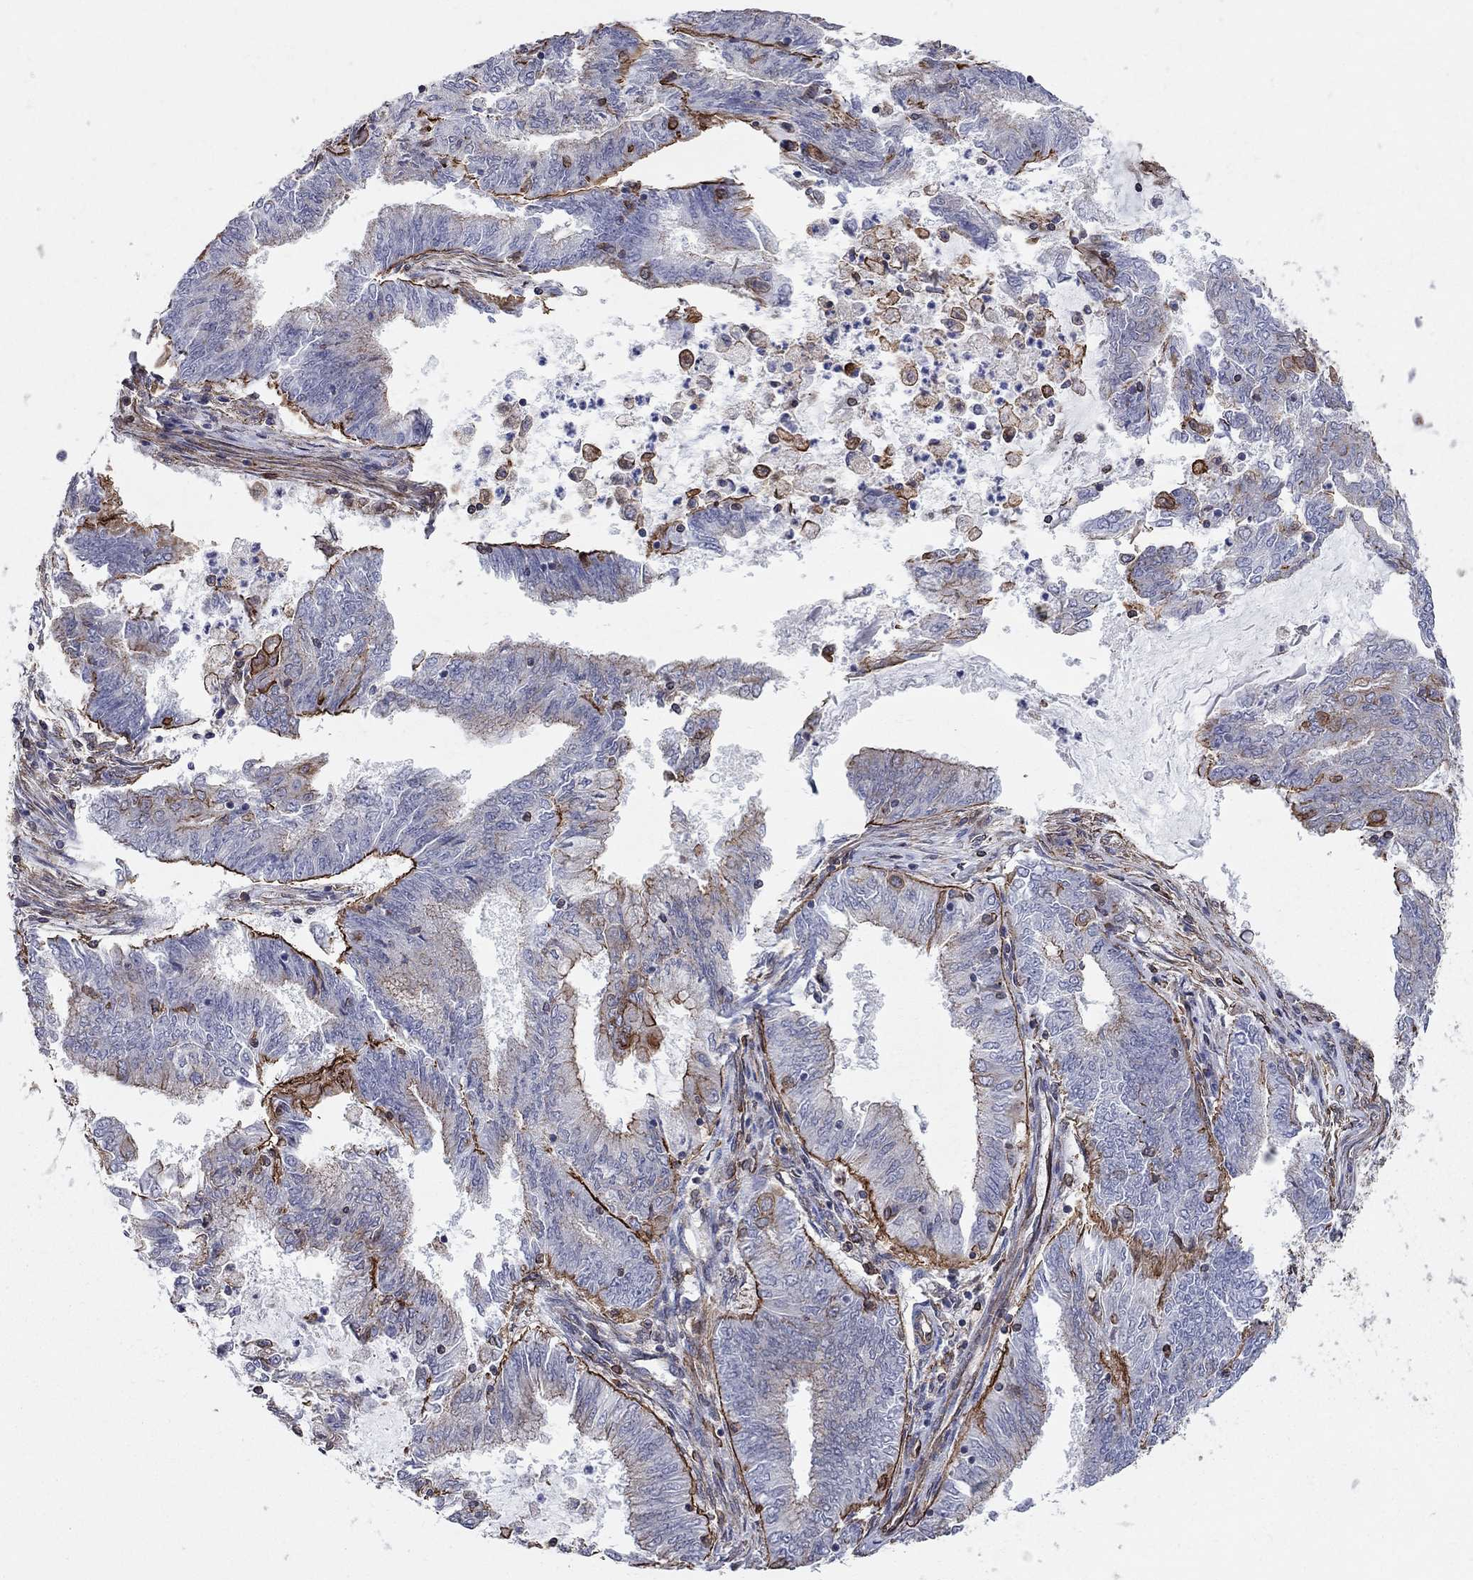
{"staining": {"intensity": "strong", "quantity": "25%-75%", "location": "cytoplasmic/membranous"}, "tissue": "endometrial cancer", "cell_type": "Tumor cells", "image_type": "cancer", "snomed": [{"axis": "morphology", "description": "Adenocarcinoma, NOS"}, {"axis": "topography", "description": "Endometrium"}], "caption": "Strong cytoplasmic/membranous expression for a protein is appreciated in approximately 25%-75% of tumor cells of endometrial cancer using immunohistochemistry.", "gene": "BICDL2", "patient": {"sex": "female", "age": 62}}